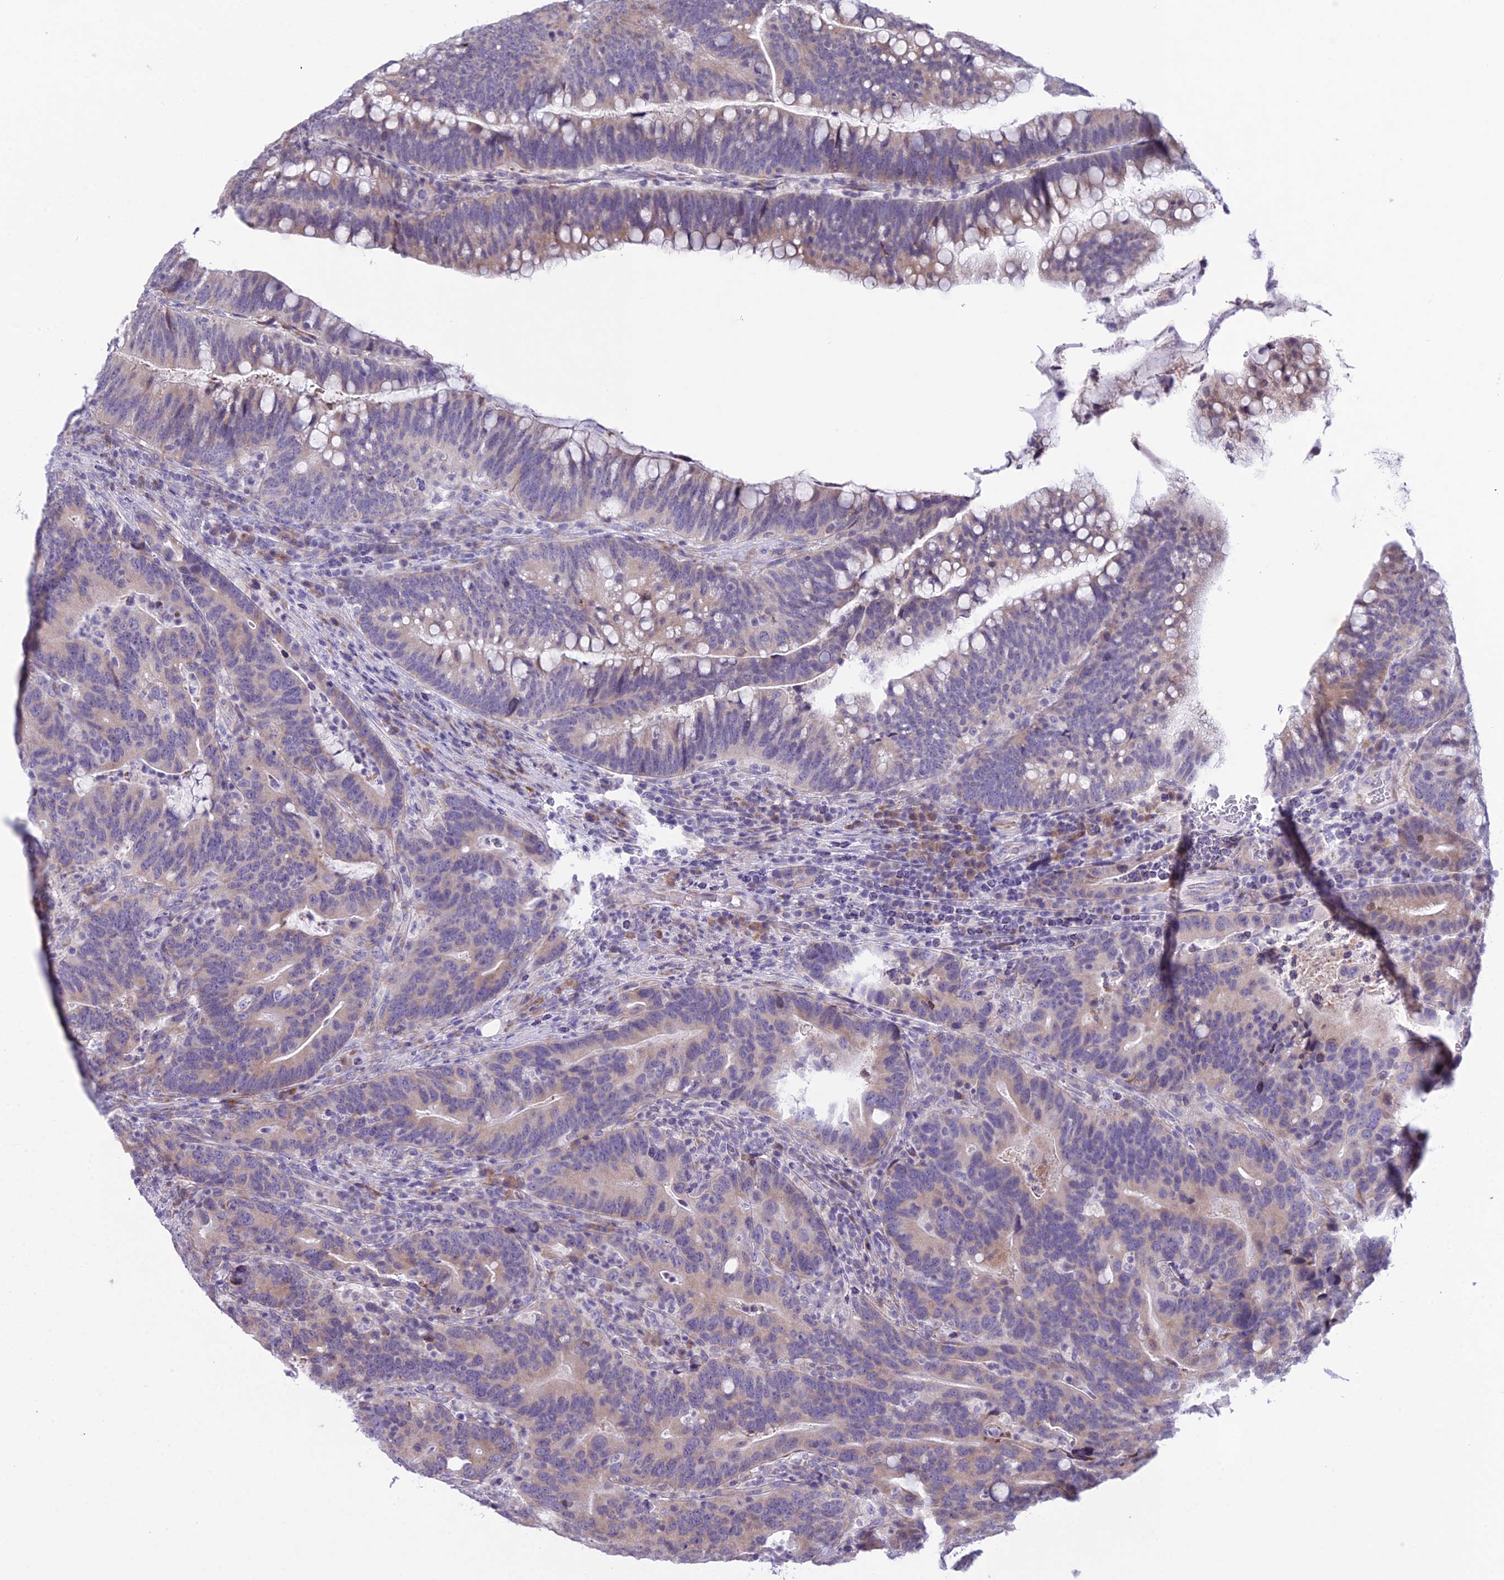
{"staining": {"intensity": "weak", "quantity": "25%-75%", "location": "cytoplasmic/membranous"}, "tissue": "colorectal cancer", "cell_type": "Tumor cells", "image_type": "cancer", "snomed": [{"axis": "morphology", "description": "Adenocarcinoma, NOS"}, {"axis": "topography", "description": "Colon"}], "caption": "The immunohistochemical stain labels weak cytoplasmic/membranous expression in tumor cells of adenocarcinoma (colorectal) tissue.", "gene": "RPS26", "patient": {"sex": "female", "age": 66}}